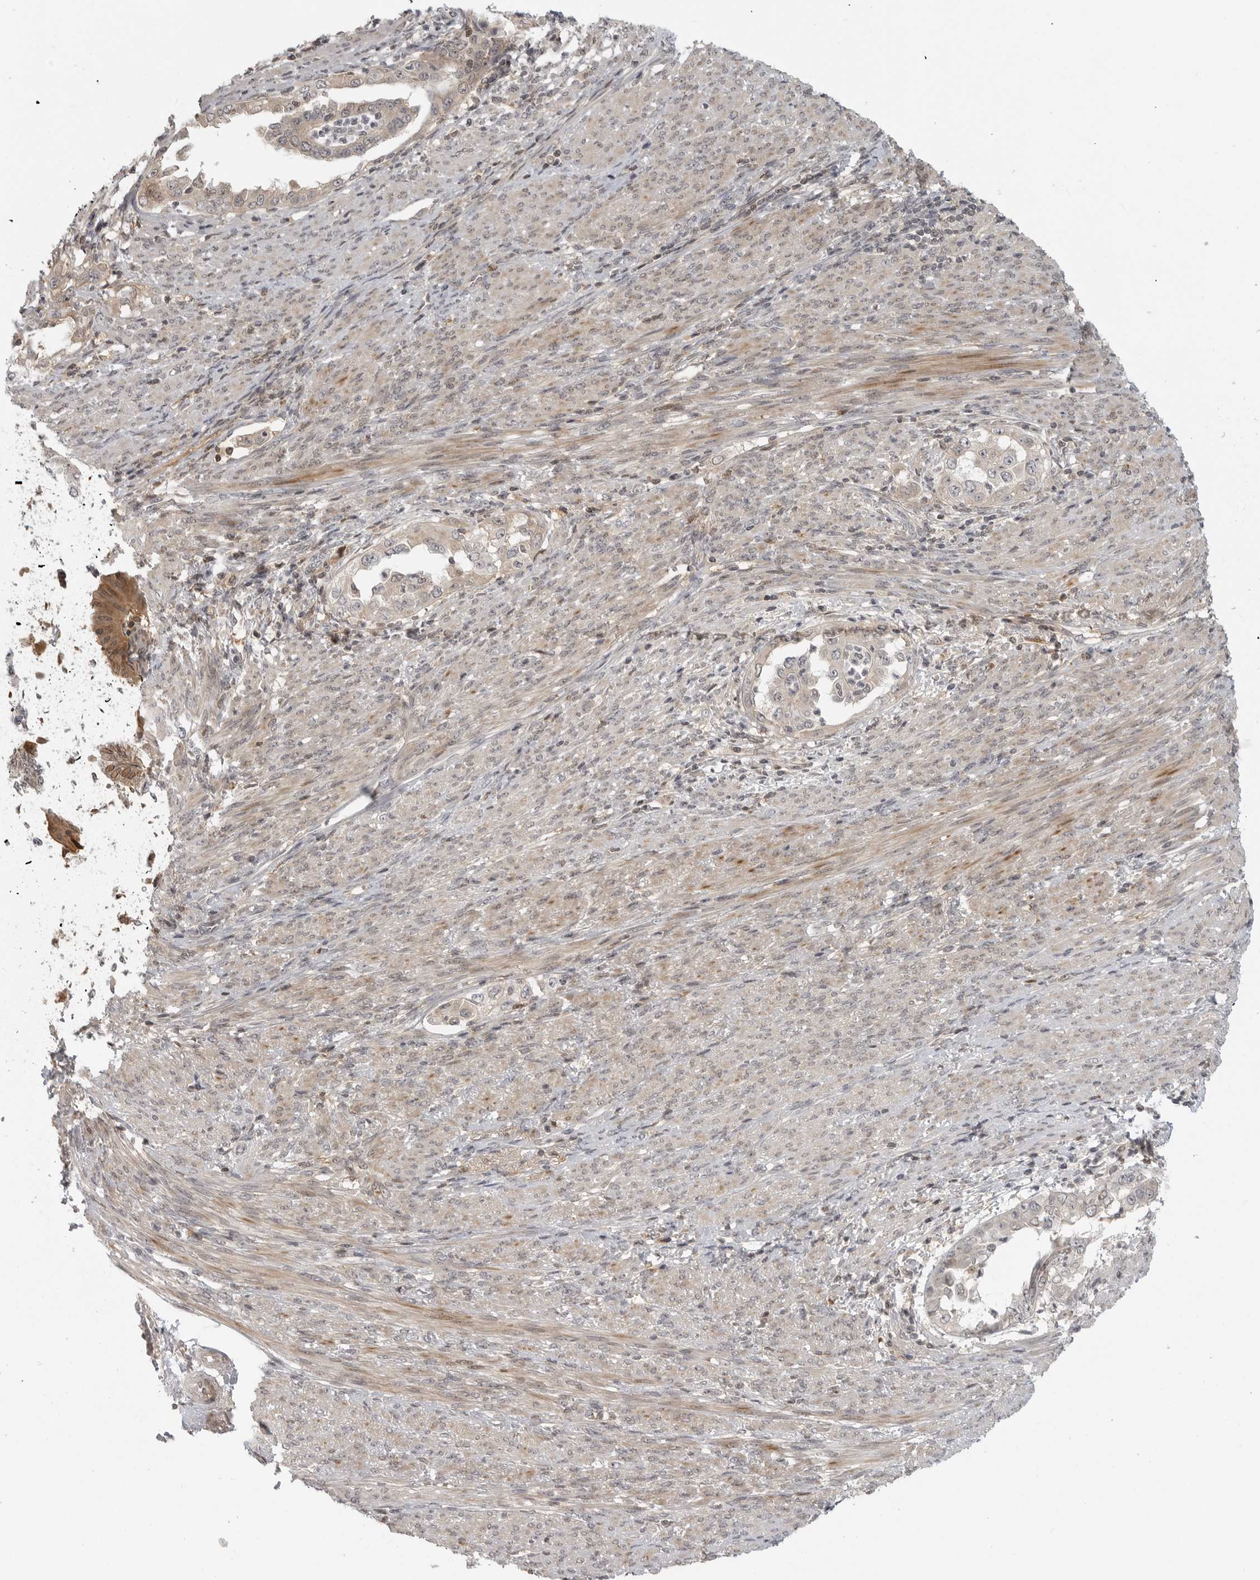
{"staining": {"intensity": "weak", "quantity": "<25%", "location": "cytoplasmic/membranous"}, "tissue": "endometrial cancer", "cell_type": "Tumor cells", "image_type": "cancer", "snomed": [{"axis": "morphology", "description": "Adenocarcinoma, NOS"}, {"axis": "topography", "description": "Endometrium"}], "caption": "Endometrial adenocarcinoma was stained to show a protein in brown. There is no significant positivity in tumor cells.", "gene": "CTIF", "patient": {"sex": "female", "age": 85}}